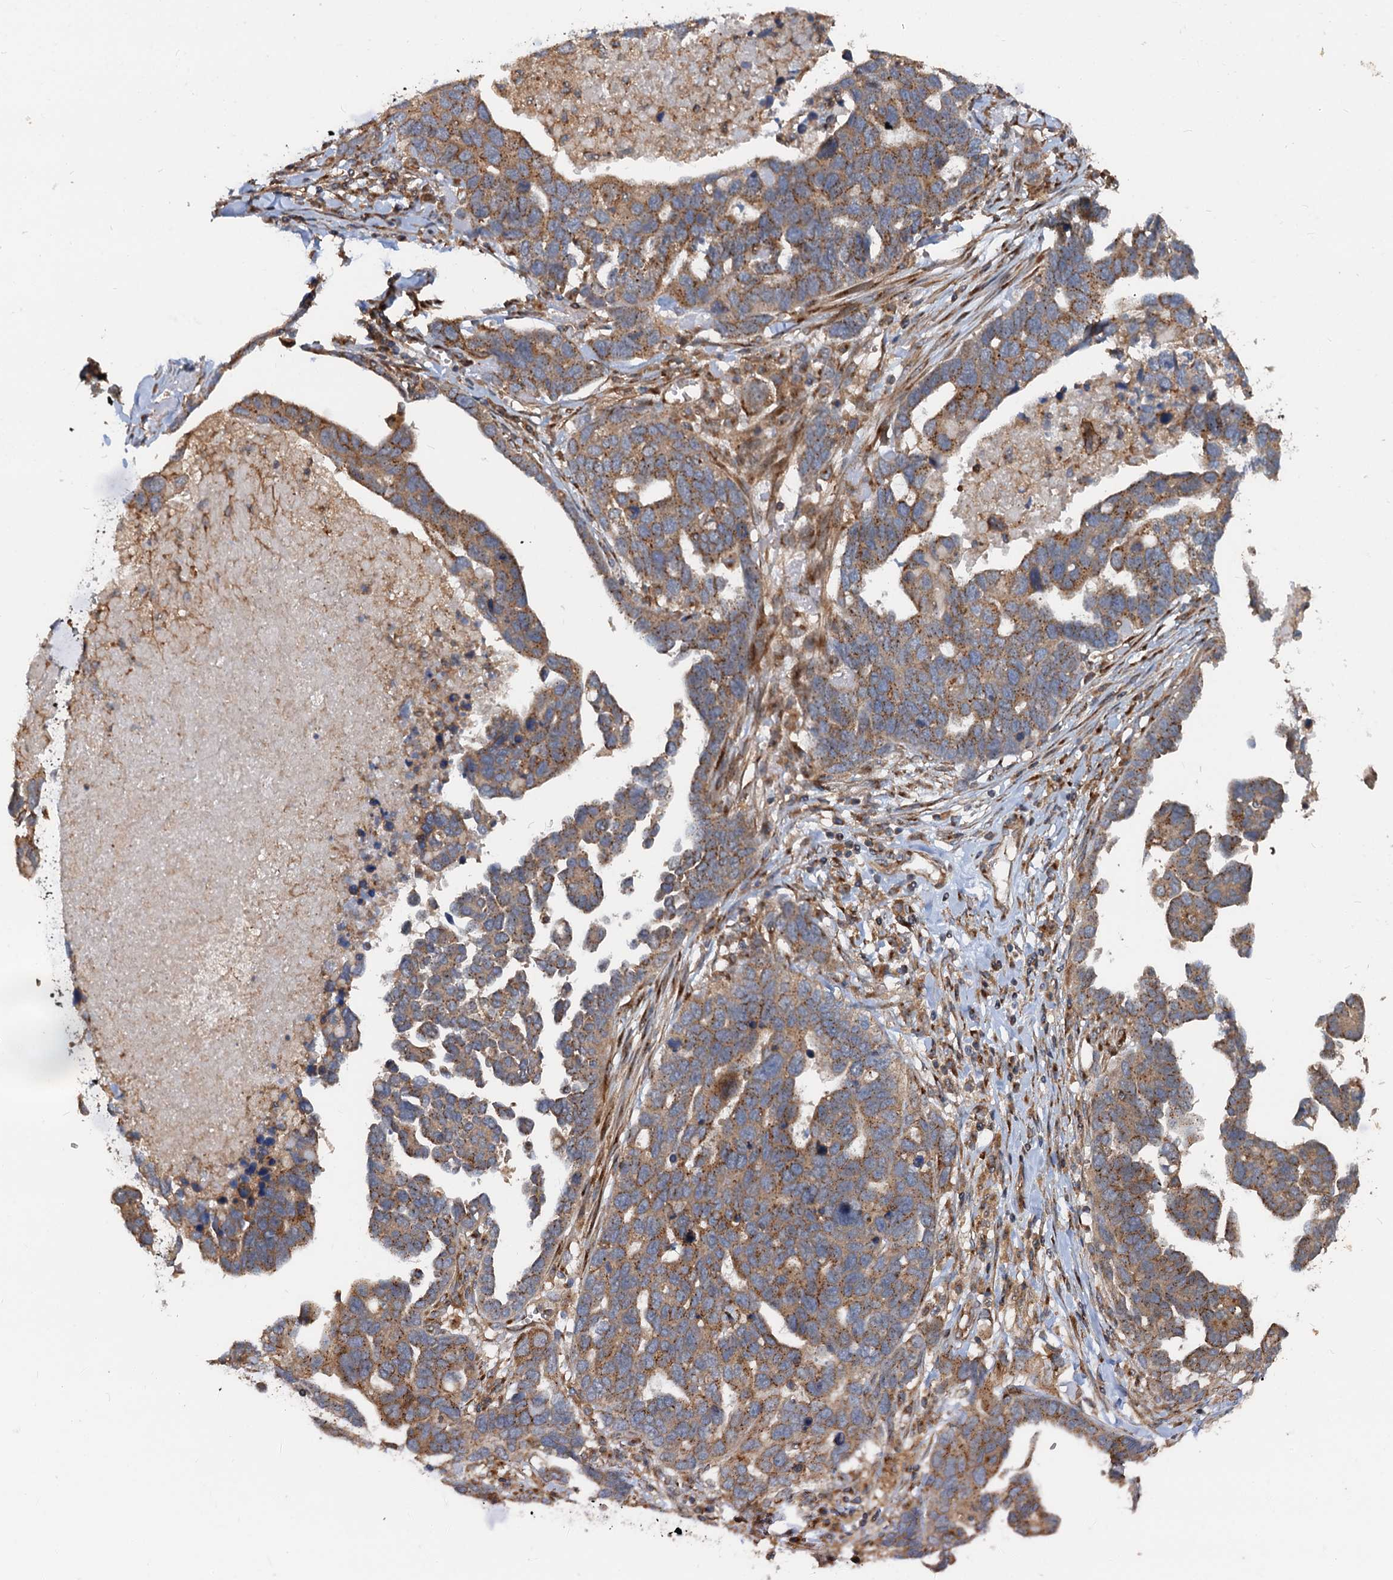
{"staining": {"intensity": "moderate", "quantity": ">75%", "location": "cytoplasmic/membranous"}, "tissue": "ovarian cancer", "cell_type": "Tumor cells", "image_type": "cancer", "snomed": [{"axis": "morphology", "description": "Cystadenocarcinoma, serous, NOS"}, {"axis": "topography", "description": "Ovary"}], "caption": "Moderate cytoplasmic/membranous positivity is seen in approximately >75% of tumor cells in ovarian serous cystadenocarcinoma.", "gene": "ANKRD26", "patient": {"sex": "female", "age": 54}}